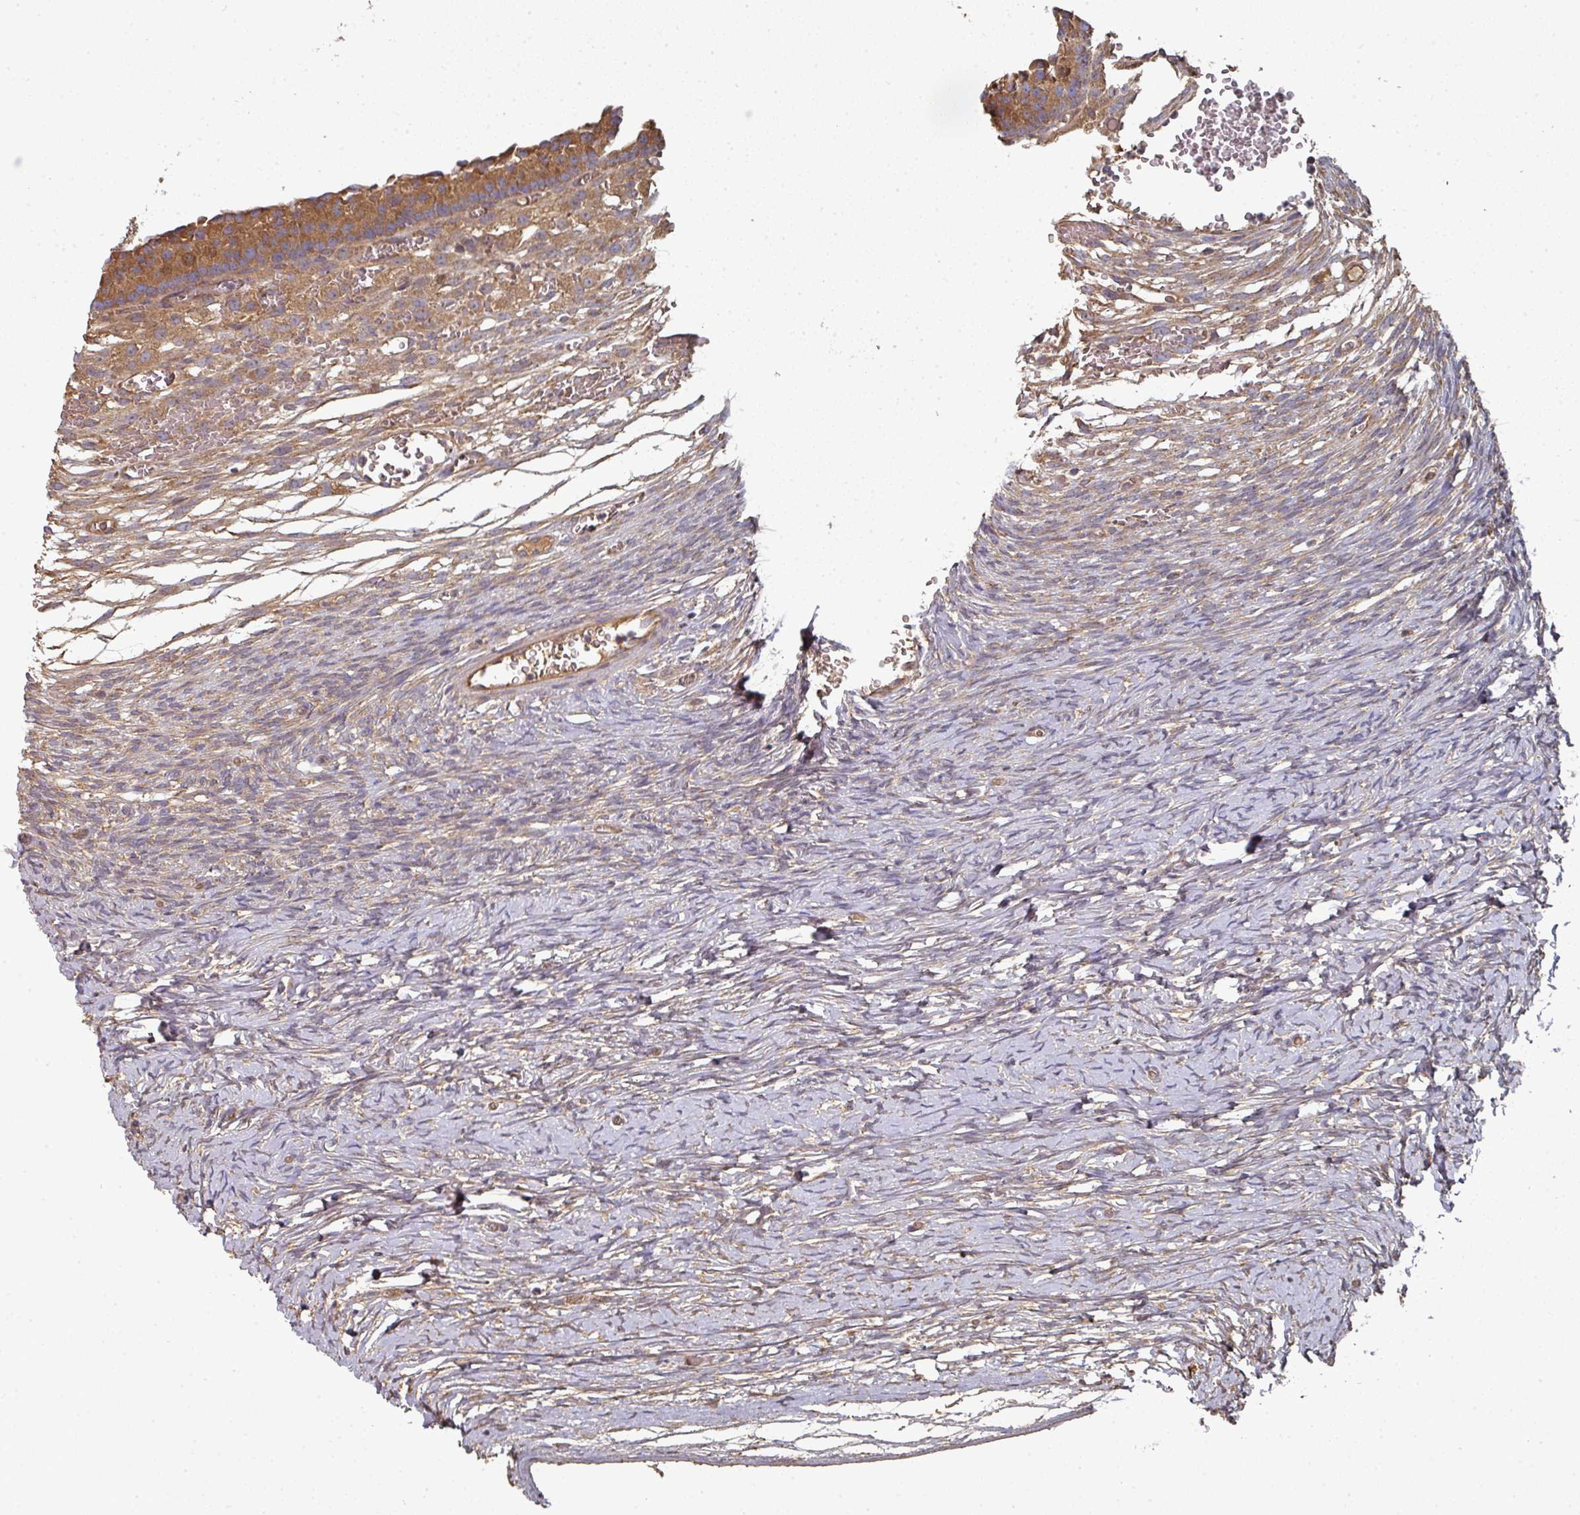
{"staining": {"intensity": "weak", "quantity": "<25%", "location": "cytoplasmic/membranous"}, "tissue": "ovary", "cell_type": "Ovarian stroma cells", "image_type": "normal", "snomed": [{"axis": "morphology", "description": "Normal tissue, NOS"}, {"axis": "topography", "description": "Ovary"}], "caption": "DAB (3,3'-diaminobenzidine) immunohistochemical staining of unremarkable ovary shows no significant expression in ovarian stroma cells. The staining was performed using DAB to visualize the protein expression in brown, while the nuclei were stained in blue with hematoxylin (Magnification: 20x).", "gene": "EDEM2", "patient": {"sex": "female", "age": 39}}